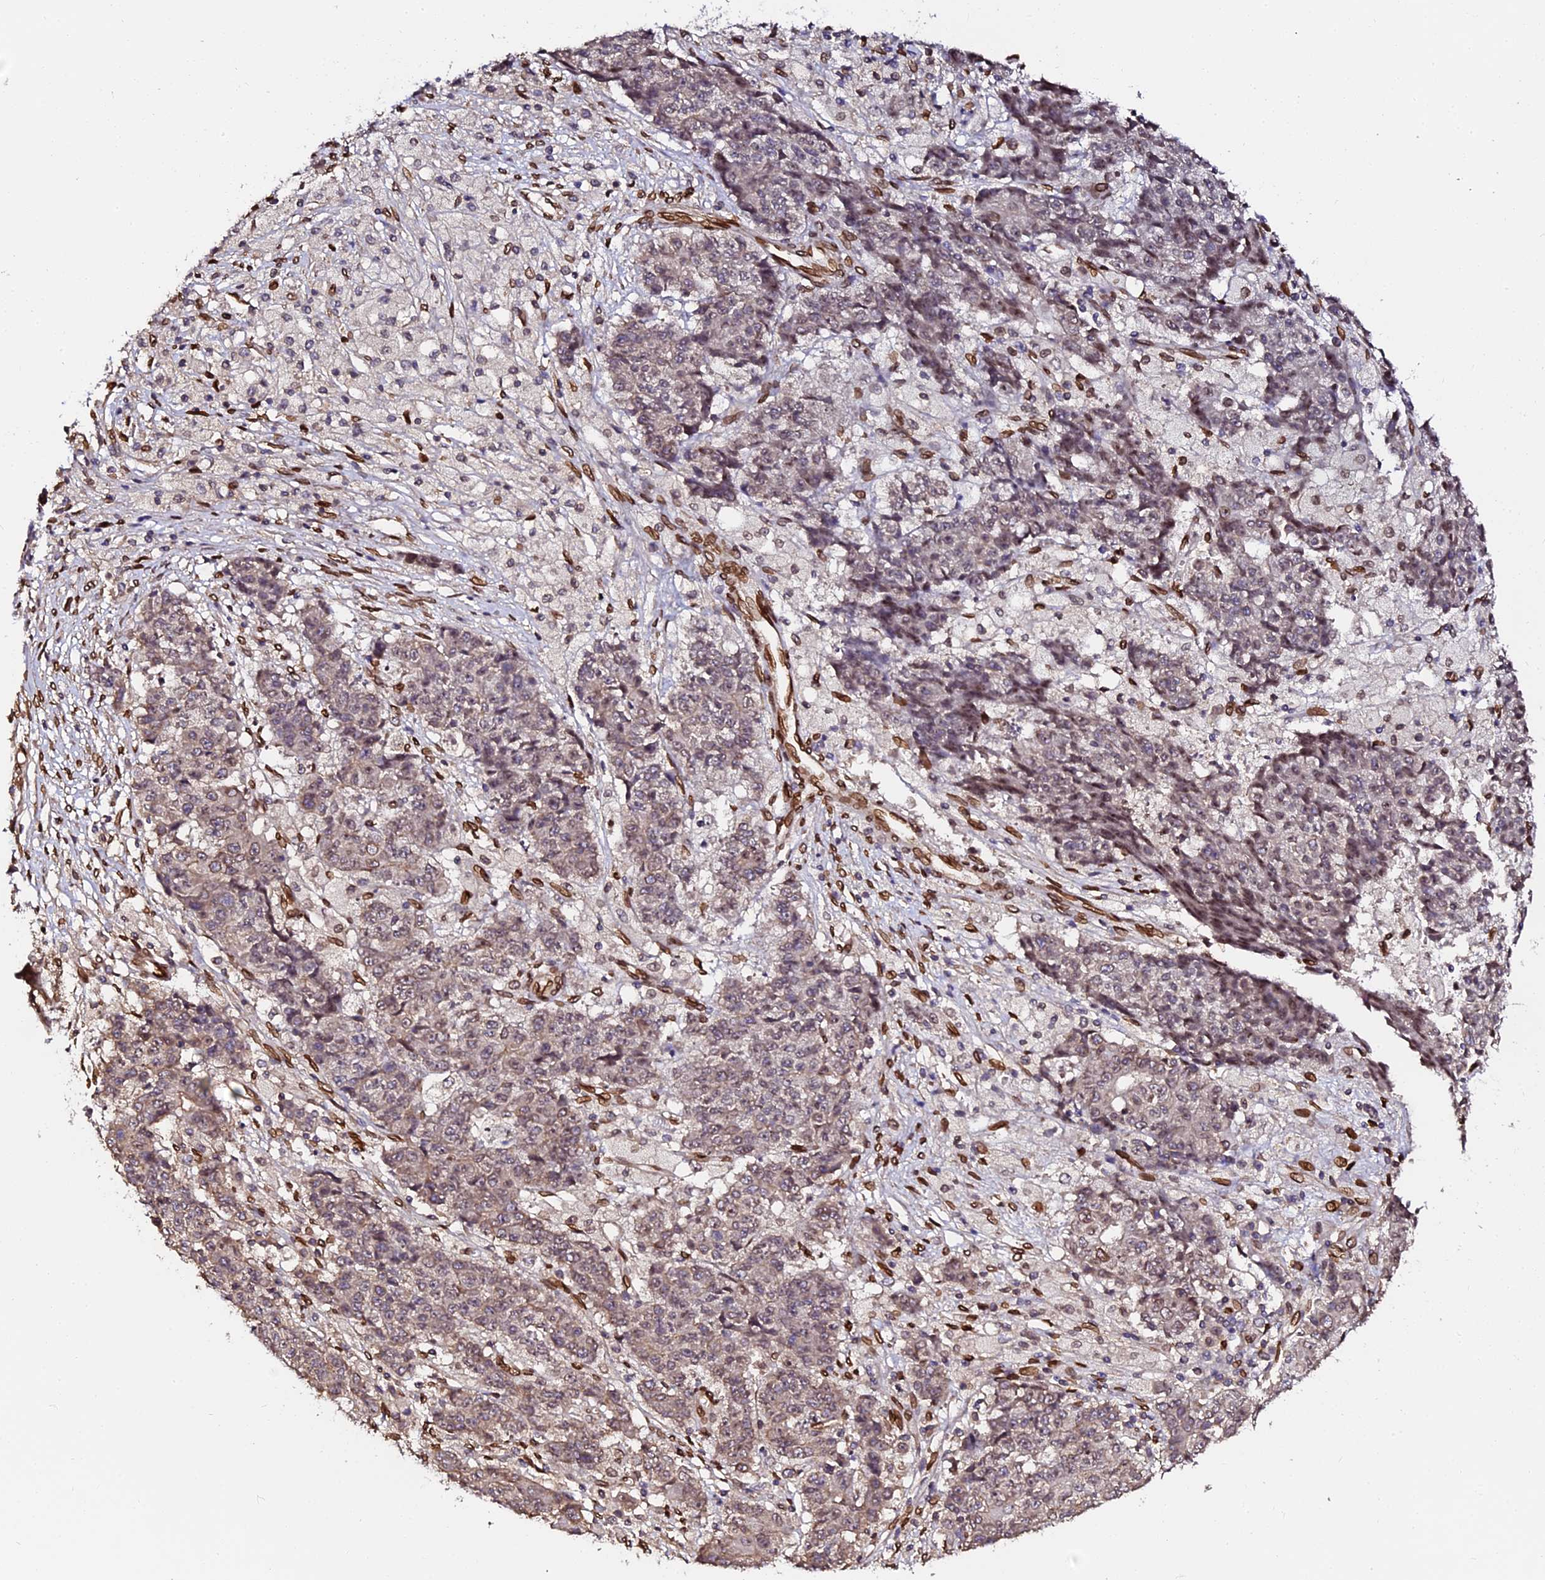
{"staining": {"intensity": "negative", "quantity": "none", "location": "none"}, "tissue": "ovarian cancer", "cell_type": "Tumor cells", "image_type": "cancer", "snomed": [{"axis": "morphology", "description": "Carcinoma, endometroid"}, {"axis": "topography", "description": "Ovary"}], "caption": "Tumor cells are negative for brown protein staining in endometroid carcinoma (ovarian).", "gene": "ANAPC5", "patient": {"sex": "female", "age": 42}}